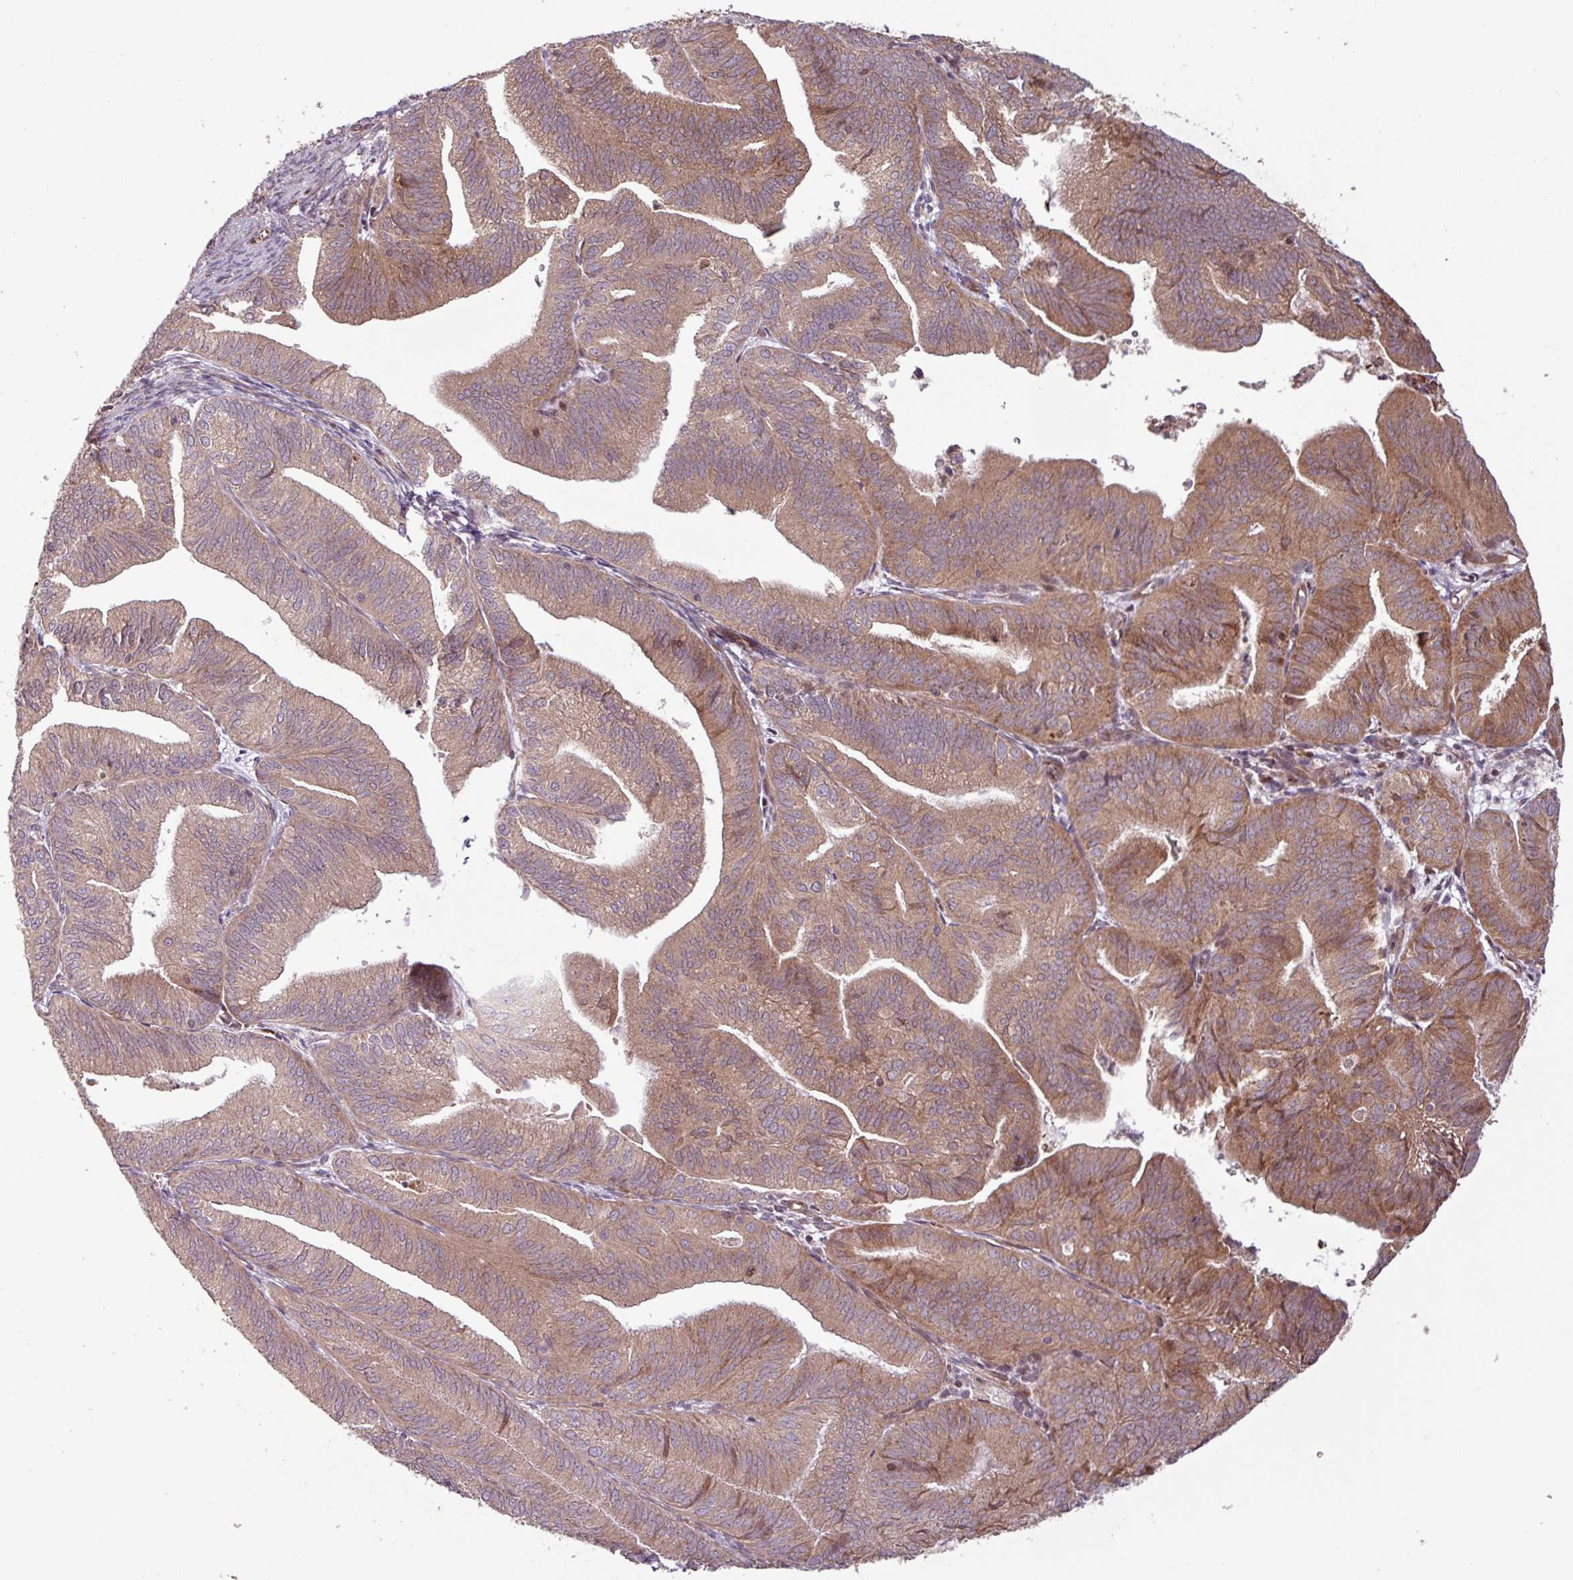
{"staining": {"intensity": "moderate", "quantity": ">75%", "location": "cytoplasmic/membranous"}, "tissue": "endometrial cancer", "cell_type": "Tumor cells", "image_type": "cancer", "snomed": [{"axis": "morphology", "description": "Adenocarcinoma, NOS"}, {"axis": "topography", "description": "Endometrium"}], "caption": "Endometrial adenocarcinoma stained with immunohistochemistry (IHC) exhibits moderate cytoplasmic/membranous expression in approximately >75% of tumor cells.", "gene": "PDPR", "patient": {"sex": "female", "age": 70}}